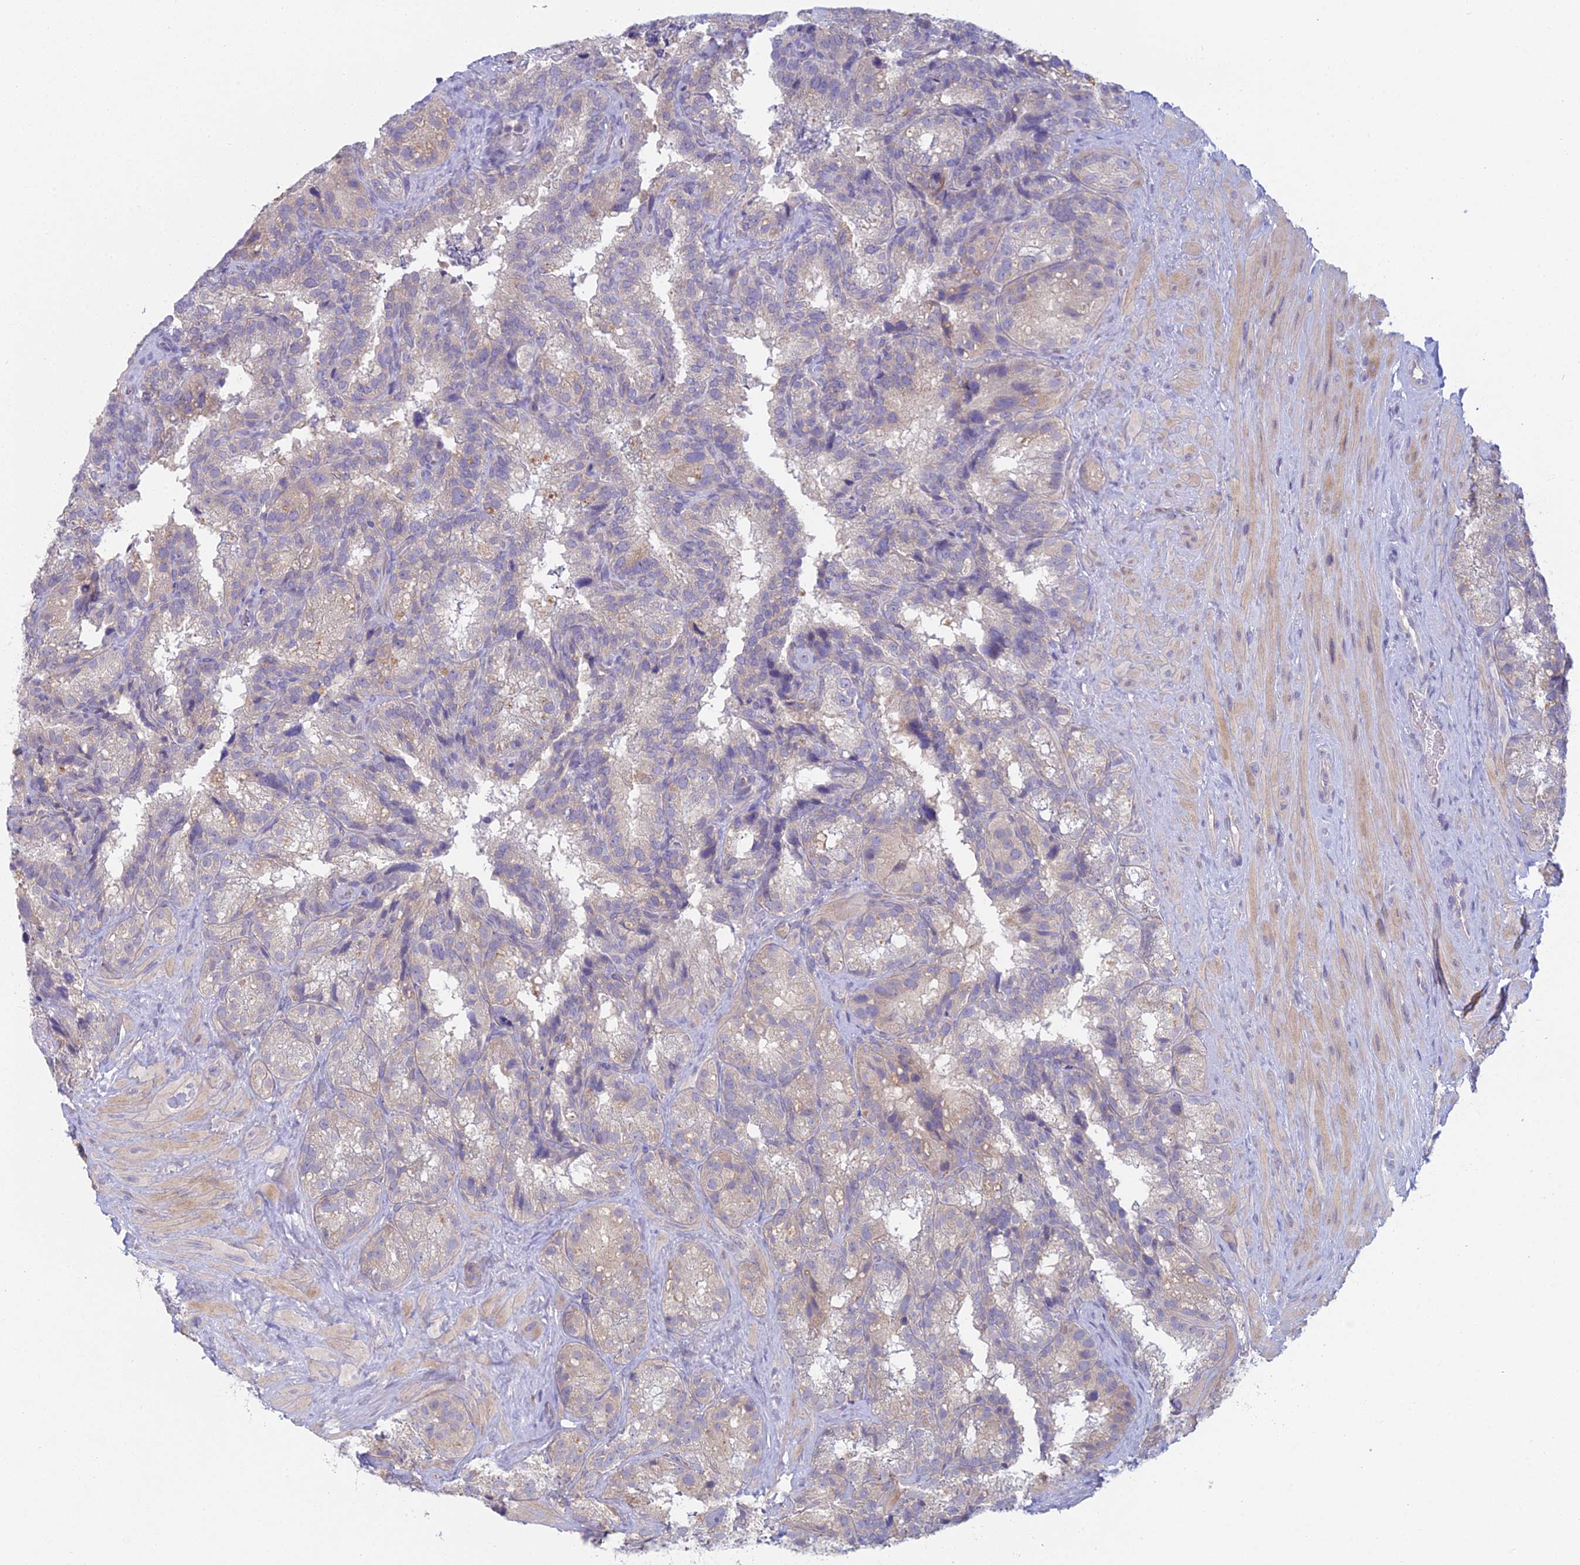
{"staining": {"intensity": "negative", "quantity": "none", "location": "none"}, "tissue": "seminal vesicle", "cell_type": "Glandular cells", "image_type": "normal", "snomed": [{"axis": "morphology", "description": "Normal tissue, NOS"}, {"axis": "topography", "description": "Seminal veicle"}], "caption": "Seminal vesicle stained for a protein using IHC demonstrates no staining glandular cells.", "gene": "METTL26", "patient": {"sex": "male", "age": 58}}